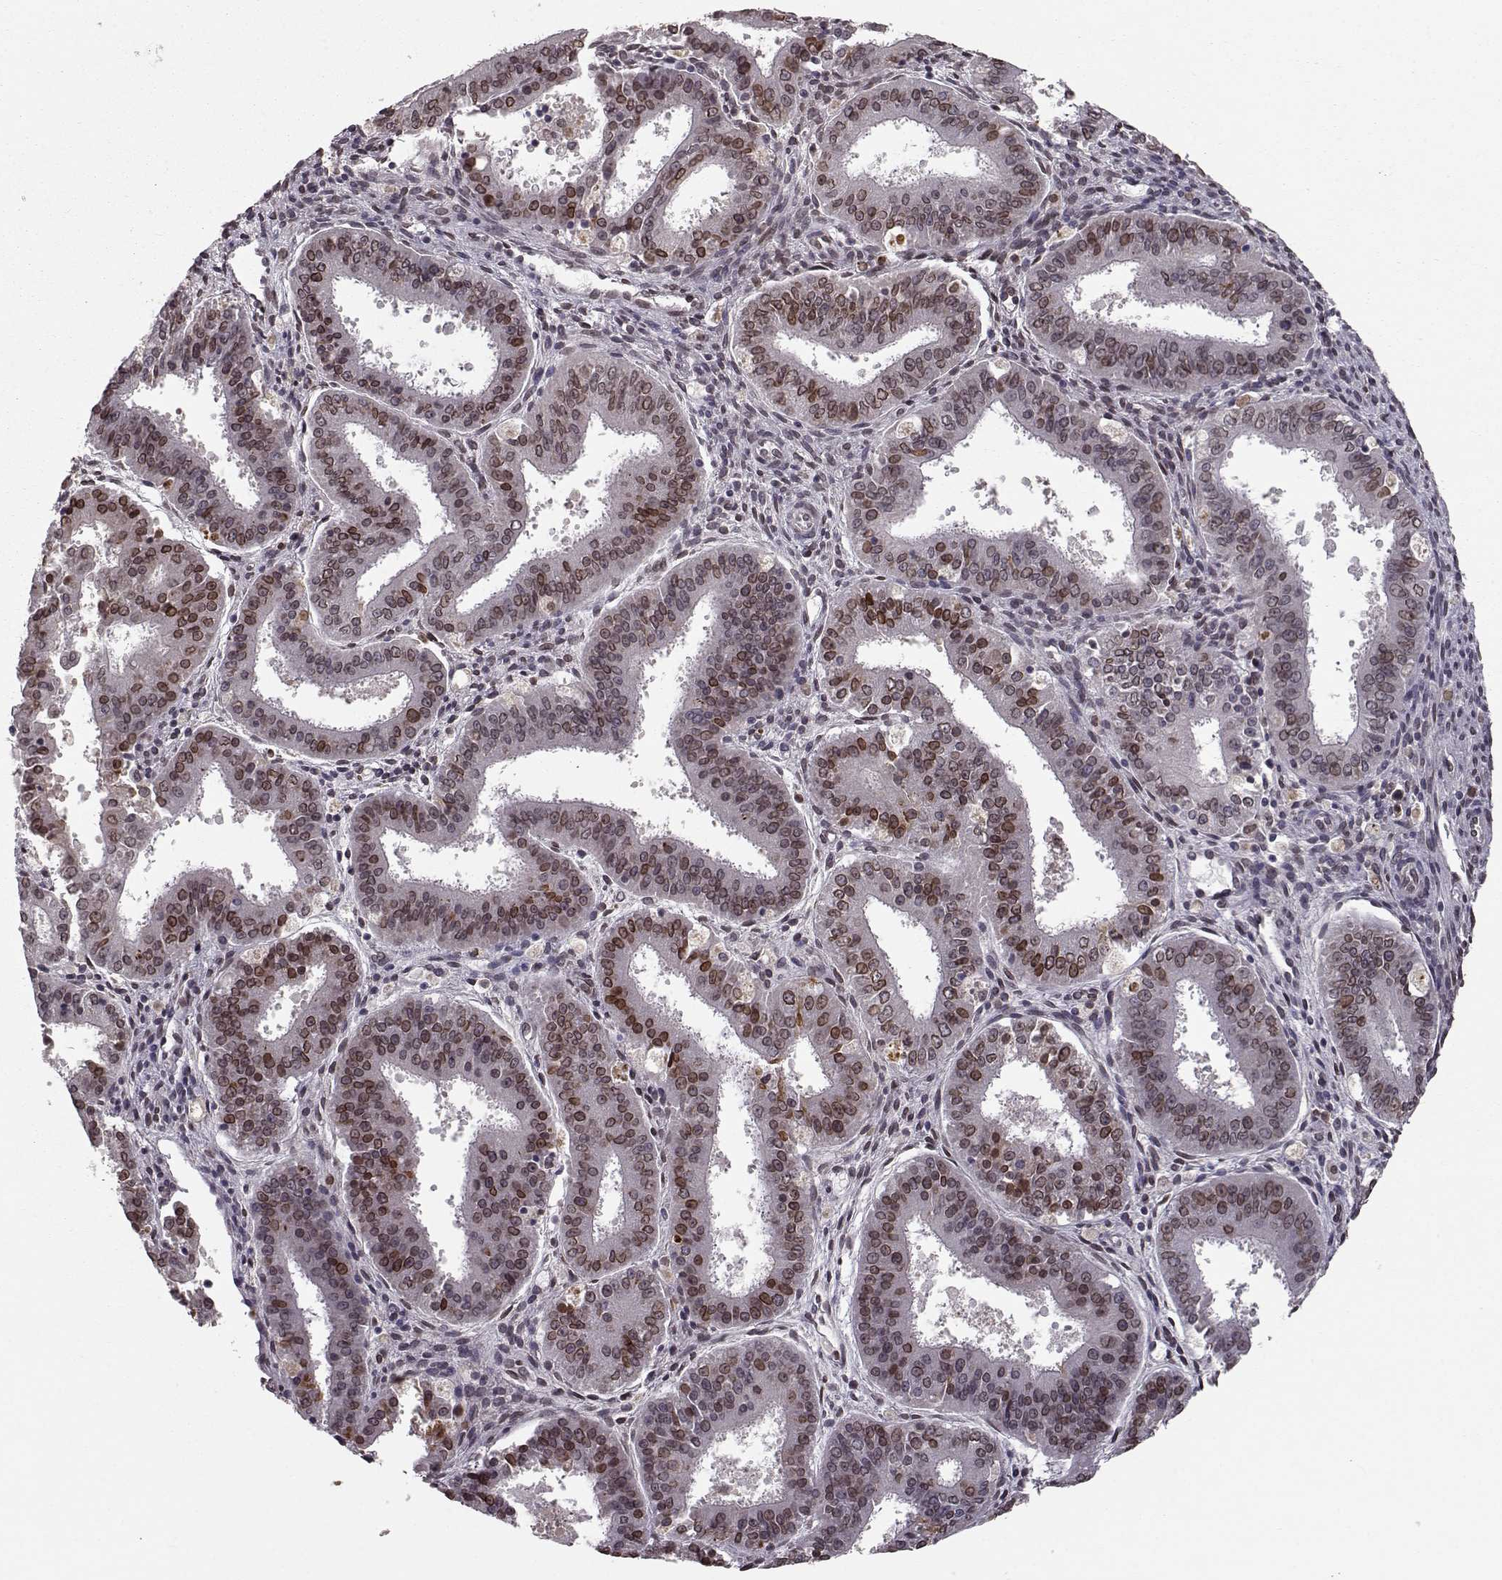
{"staining": {"intensity": "moderate", "quantity": ">75%", "location": "cytoplasmic/membranous,nuclear"}, "tissue": "ovarian cancer", "cell_type": "Tumor cells", "image_type": "cancer", "snomed": [{"axis": "morphology", "description": "Carcinoma, endometroid"}, {"axis": "topography", "description": "Ovary"}], "caption": "DAB immunohistochemical staining of endometroid carcinoma (ovarian) shows moderate cytoplasmic/membranous and nuclear protein positivity in approximately >75% of tumor cells. The protein is stained brown, and the nuclei are stained in blue (DAB IHC with brightfield microscopy, high magnification).", "gene": "NUP37", "patient": {"sex": "female", "age": 42}}